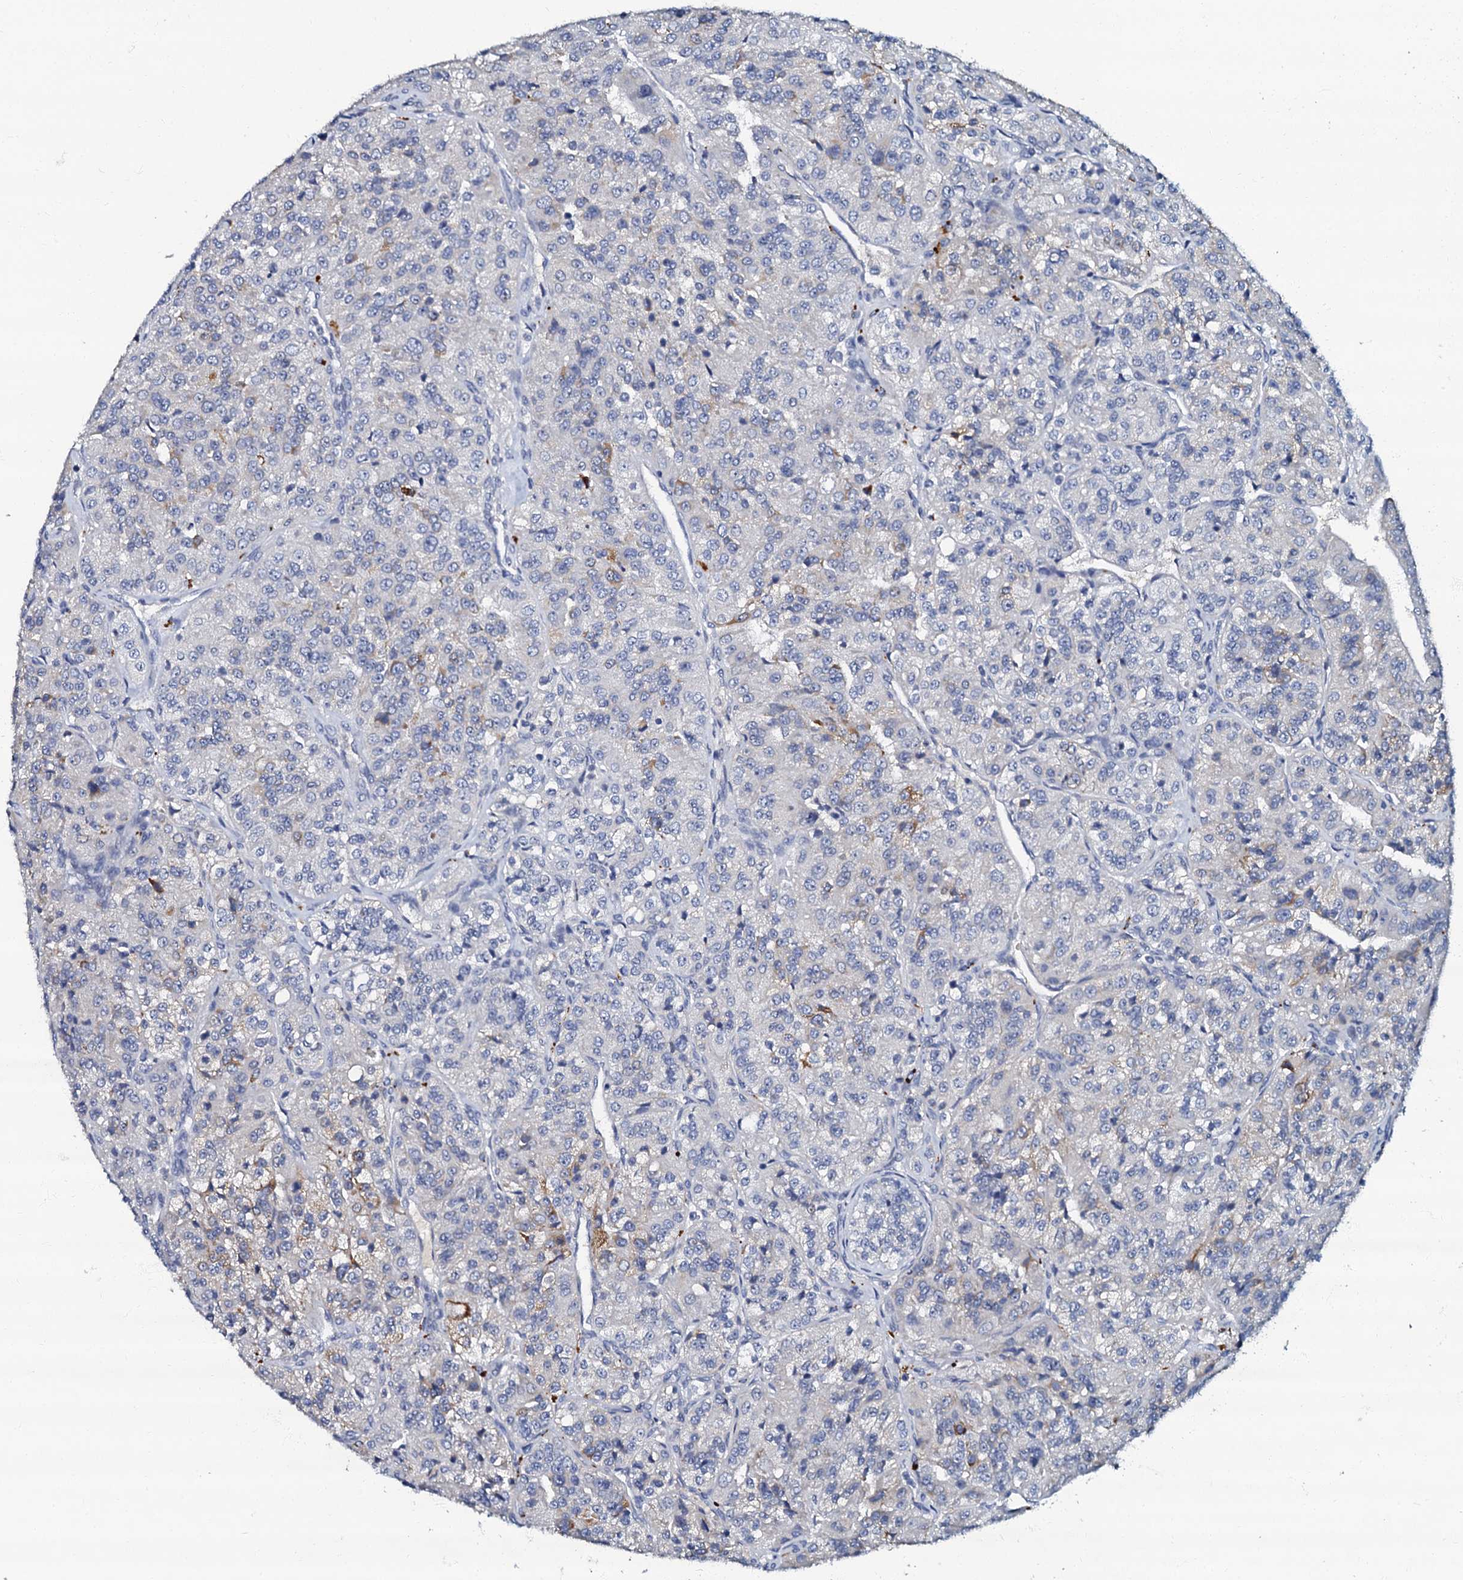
{"staining": {"intensity": "weak", "quantity": "<25%", "location": "cytoplasmic/membranous"}, "tissue": "renal cancer", "cell_type": "Tumor cells", "image_type": "cancer", "snomed": [{"axis": "morphology", "description": "Adenocarcinoma, NOS"}, {"axis": "topography", "description": "Kidney"}], "caption": "An immunohistochemistry (IHC) image of renal cancer (adenocarcinoma) is shown. There is no staining in tumor cells of renal cancer (adenocarcinoma).", "gene": "OLAH", "patient": {"sex": "female", "age": 63}}